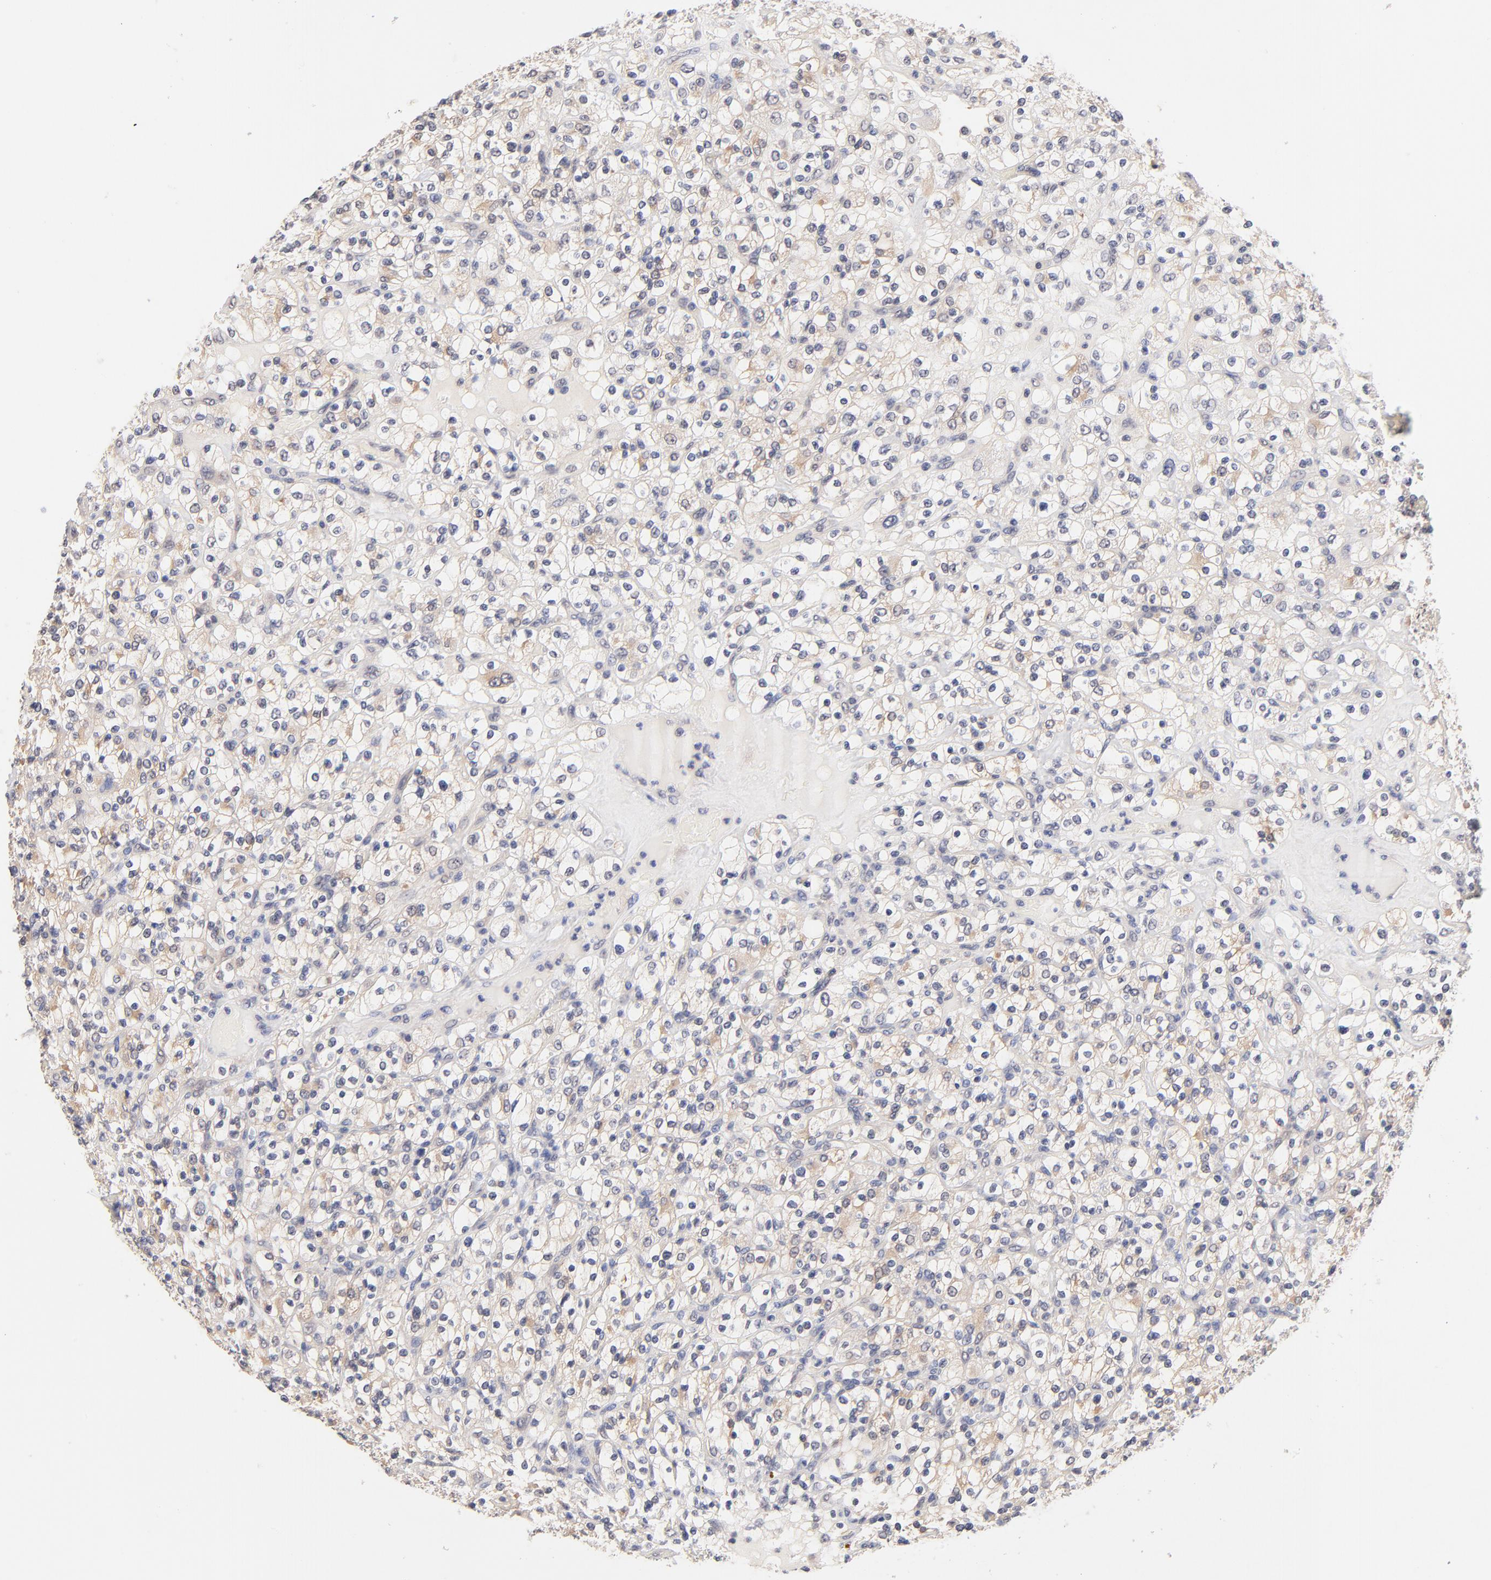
{"staining": {"intensity": "weak", "quantity": "25%-75%", "location": "cytoplasmic/membranous"}, "tissue": "renal cancer", "cell_type": "Tumor cells", "image_type": "cancer", "snomed": [{"axis": "morphology", "description": "Normal tissue, NOS"}, {"axis": "morphology", "description": "Adenocarcinoma, NOS"}, {"axis": "topography", "description": "Kidney"}], "caption": "Immunohistochemistry (IHC) micrograph of neoplastic tissue: renal cancer (adenocarcinoma) stained using IHC reveals low levels of weak protein expression localized specifically in the cytoplasmic/membranous of tumor cells, appearing as a cytoplasmic/membranous brown color.", "gene": "RIBC2", "patient": {"sex": "female", "age": 72}}